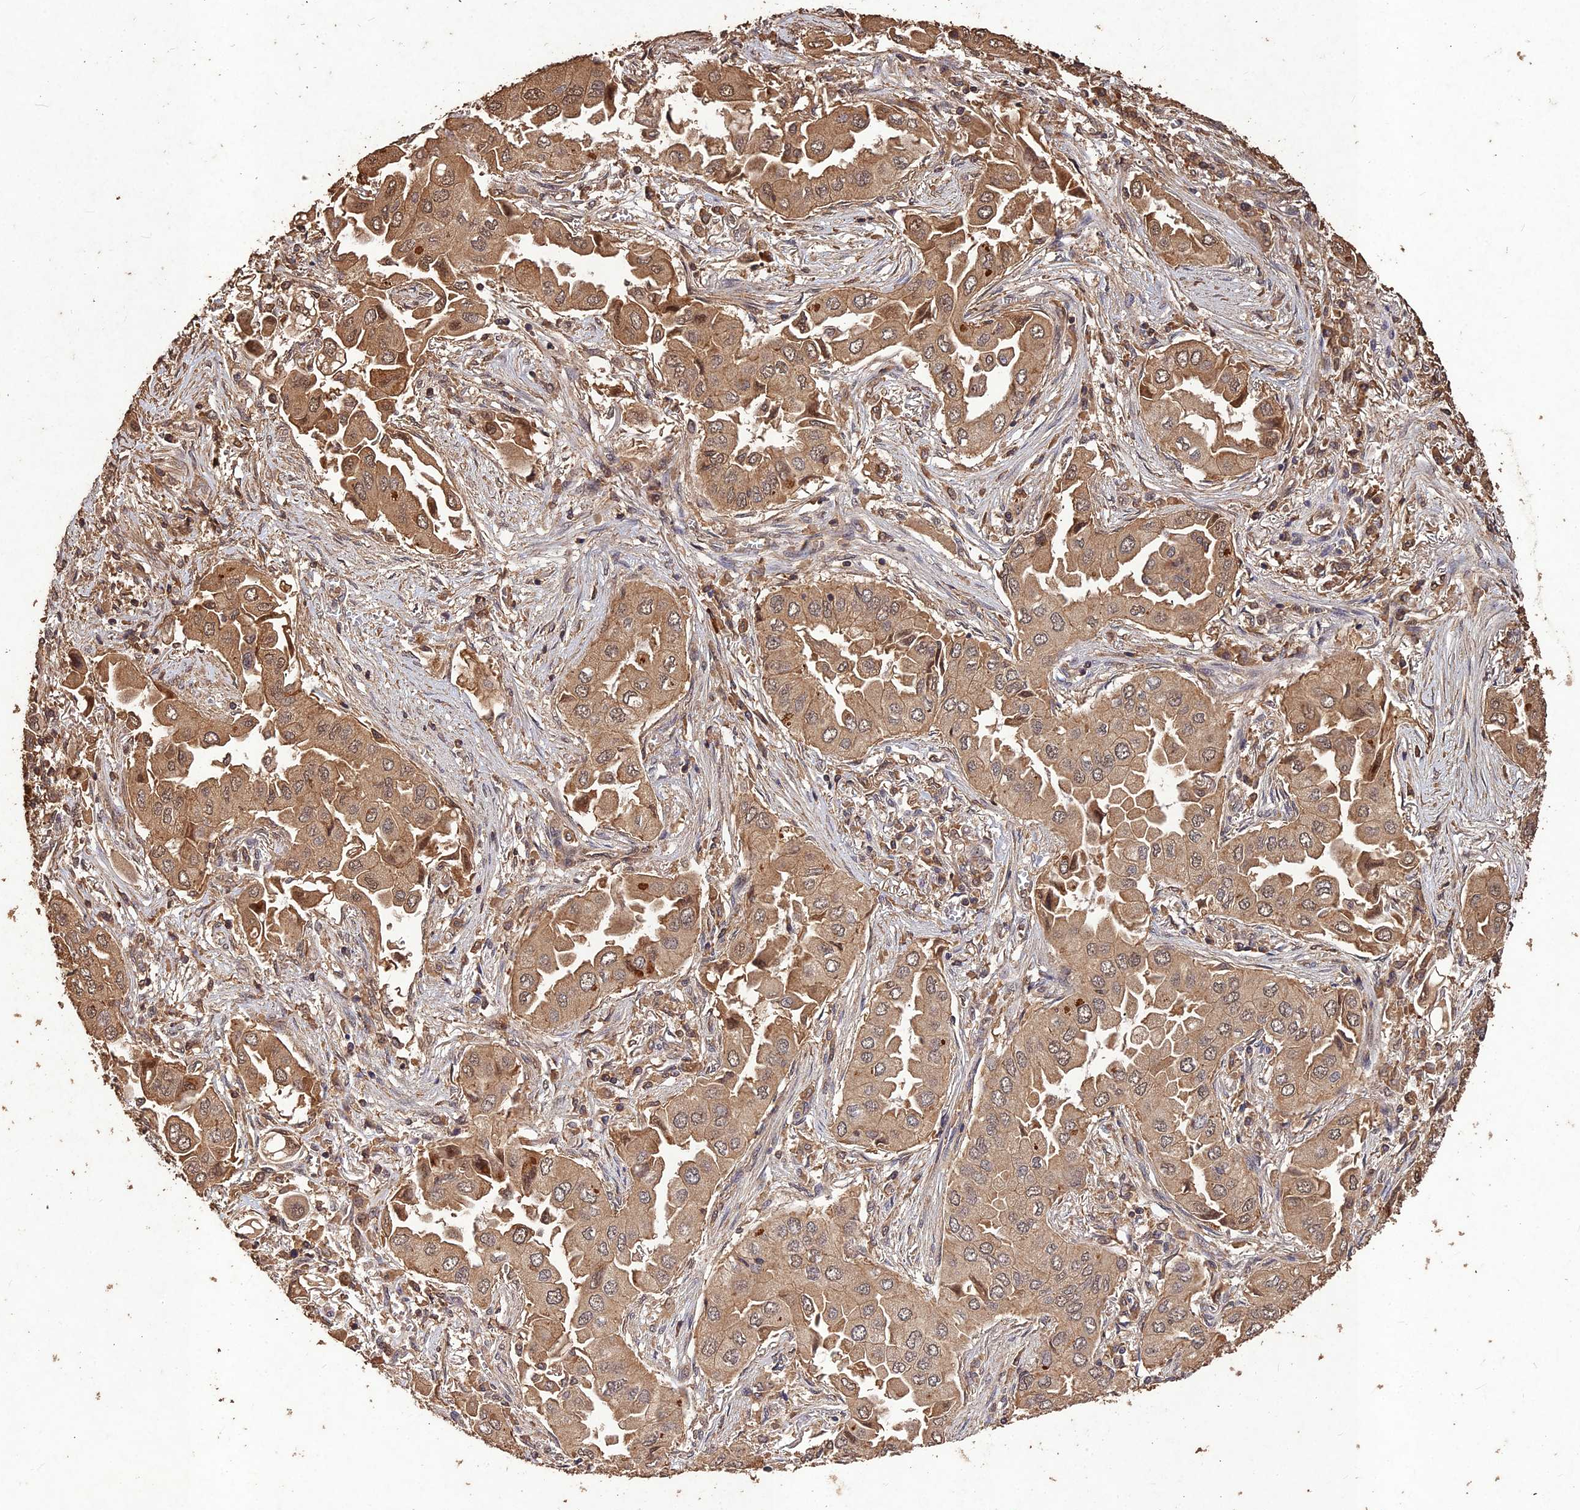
{"staining": {"intensity": "moderate", "quantity": ">75%", "location": "cytoplasmic/membranous,nuclear"}, "tissue": "lung cancer", "cell_type": "Tumor cells", "image_type": "cancer", "snomed": [{"axis": "morphology", "description": "Adenocarcinoma, NOS"}, {"axis": "topography", "description": "Lung"}], "caption": "Immunohistochemical staining of lung cancer (adenocarcinoma) reveals medium levels of moderate cytoplasmic/membranous and nuclear protein positivity in about >75% of tumor cells.", "gene": "SYMPK", "patient": {"sex": "female", "age": 76}}